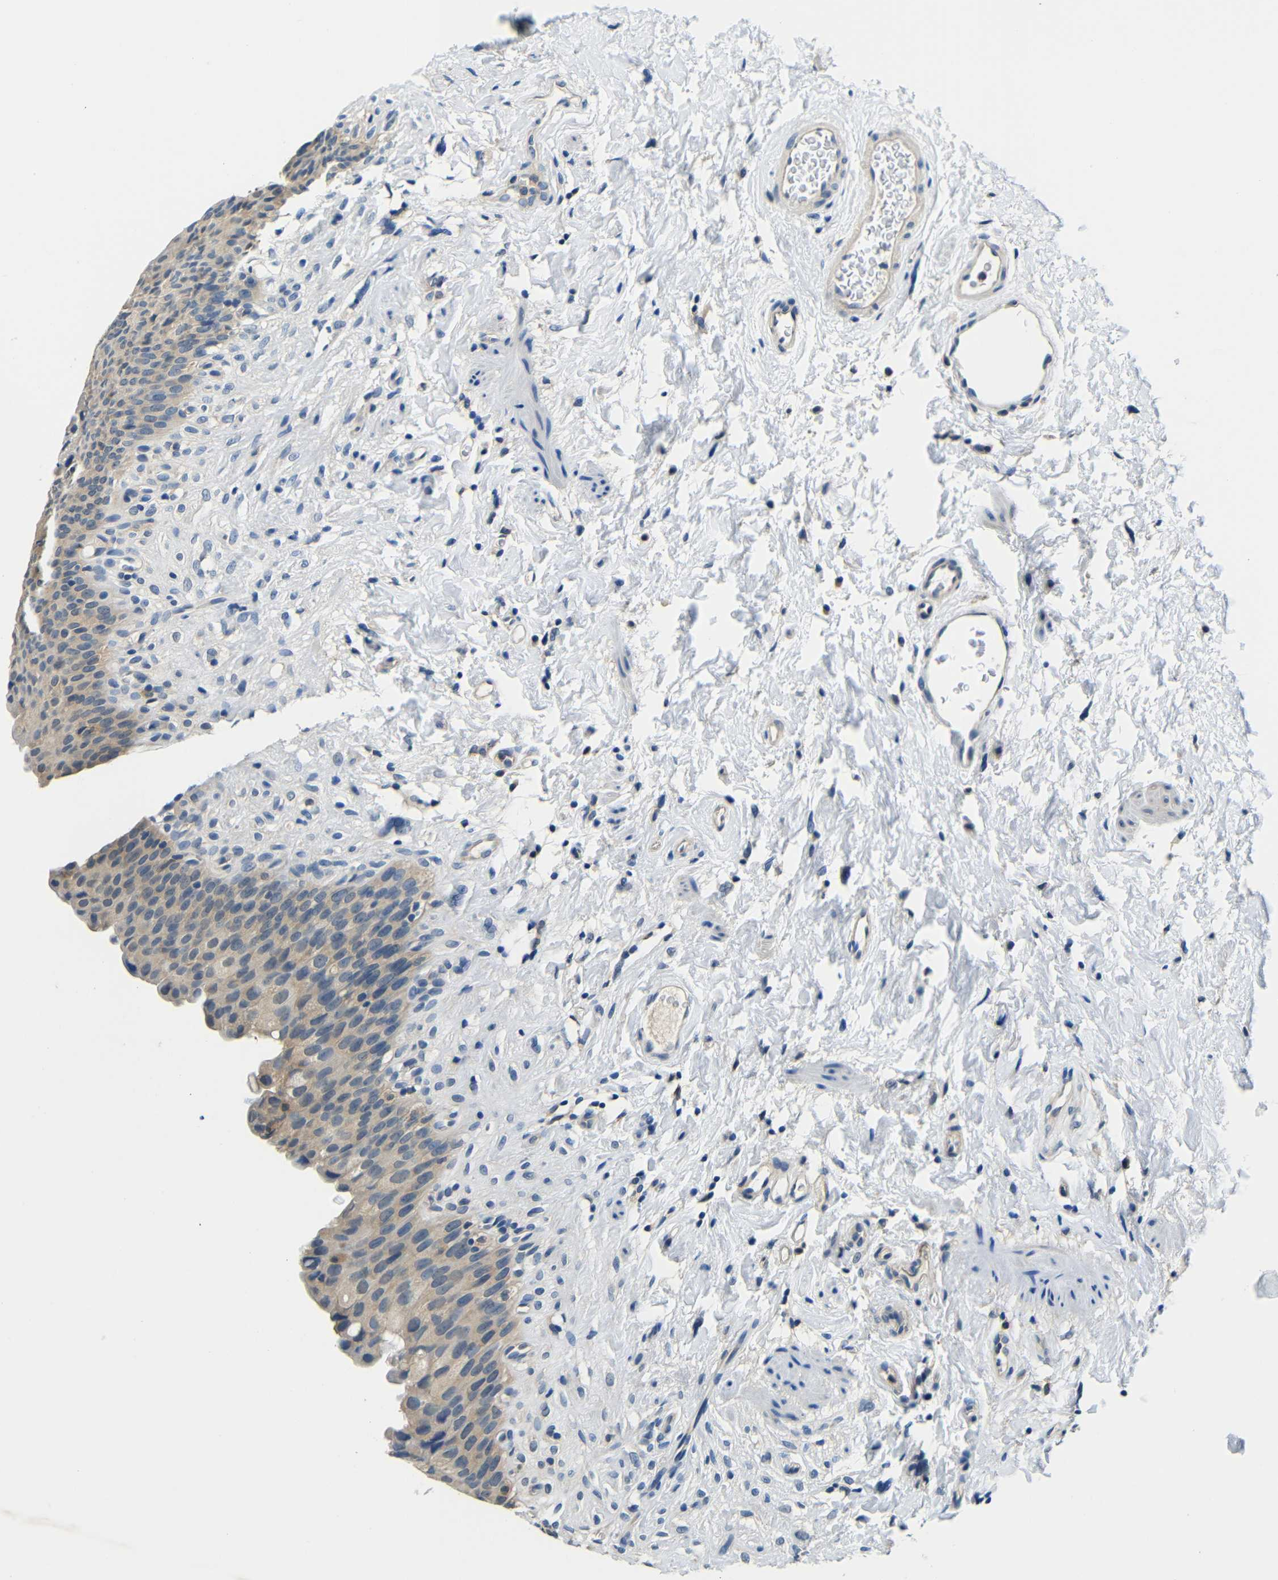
{"staining": {"intensity": "weak", "quantity": "25%-75%", "location": "cytoplasmic/membranous,nuclear"}, "tissue": "urinary bladder", "cell_type": "Urothelial cells", "image_type": "normal", "snomed": [{"axis": "morphology", "description": "Normal tissue, NOS"}, {"axis": "topography", "description": "Urinary bladder"}], "caption": "High-magnification brightfield microscopy of benign urinary bladder stained with DAB (3,3'-diaminobenzidine) (brown) and counterstained with hematoxylin (blue). urothelial cells exhibit weak cytoplasmic/membranous,nuclear staining is present in about25%-75% of cells. The protein is shown in brown color, while the nuclei are stained blue.", "gene": "ADAP1", "patient": {"sex": "female", "age": 79}}